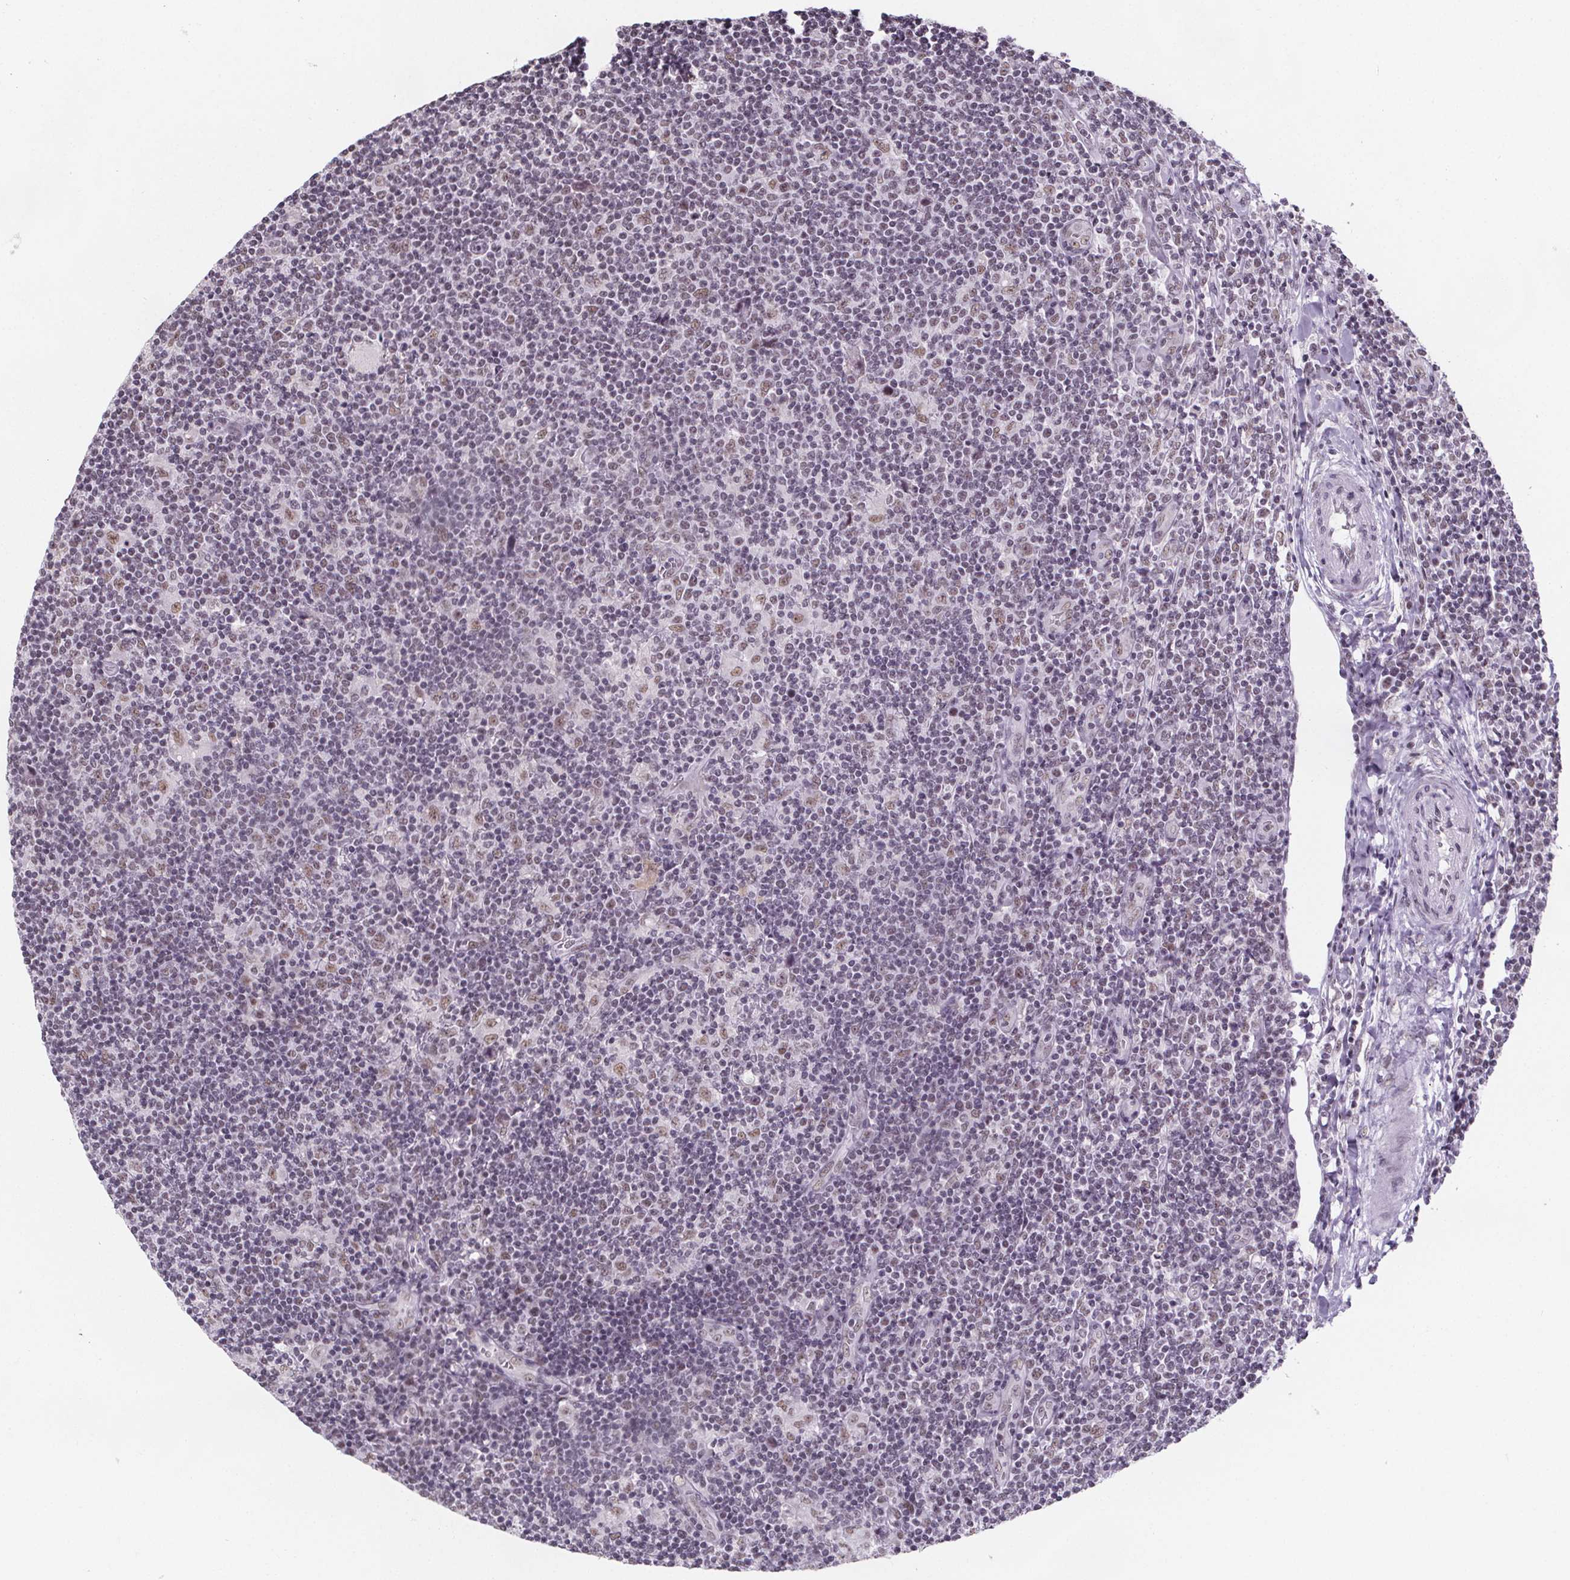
{"staining": {"intensity": "moderate", "quantity": "25%-75%", "location": "nuclear"}, "tissue": "lymphoma", "cell_type": "Tumor cells", "image_type": "cancer", "snomed": [{"axis": "morphology", "description": "Hodgkin's disease, NOS"}, {"axis": "topography", "description": "Lymph node"}], "caption": "High-power microscopy captured an immunohistochemistry (IHC) photomicrograph of lymphoma, revealing moderate nuclear staining in approximately 25%-75% of tumor cells.", "gene": "ZNF572", "patient": {"sex": "male", "age": 40}}